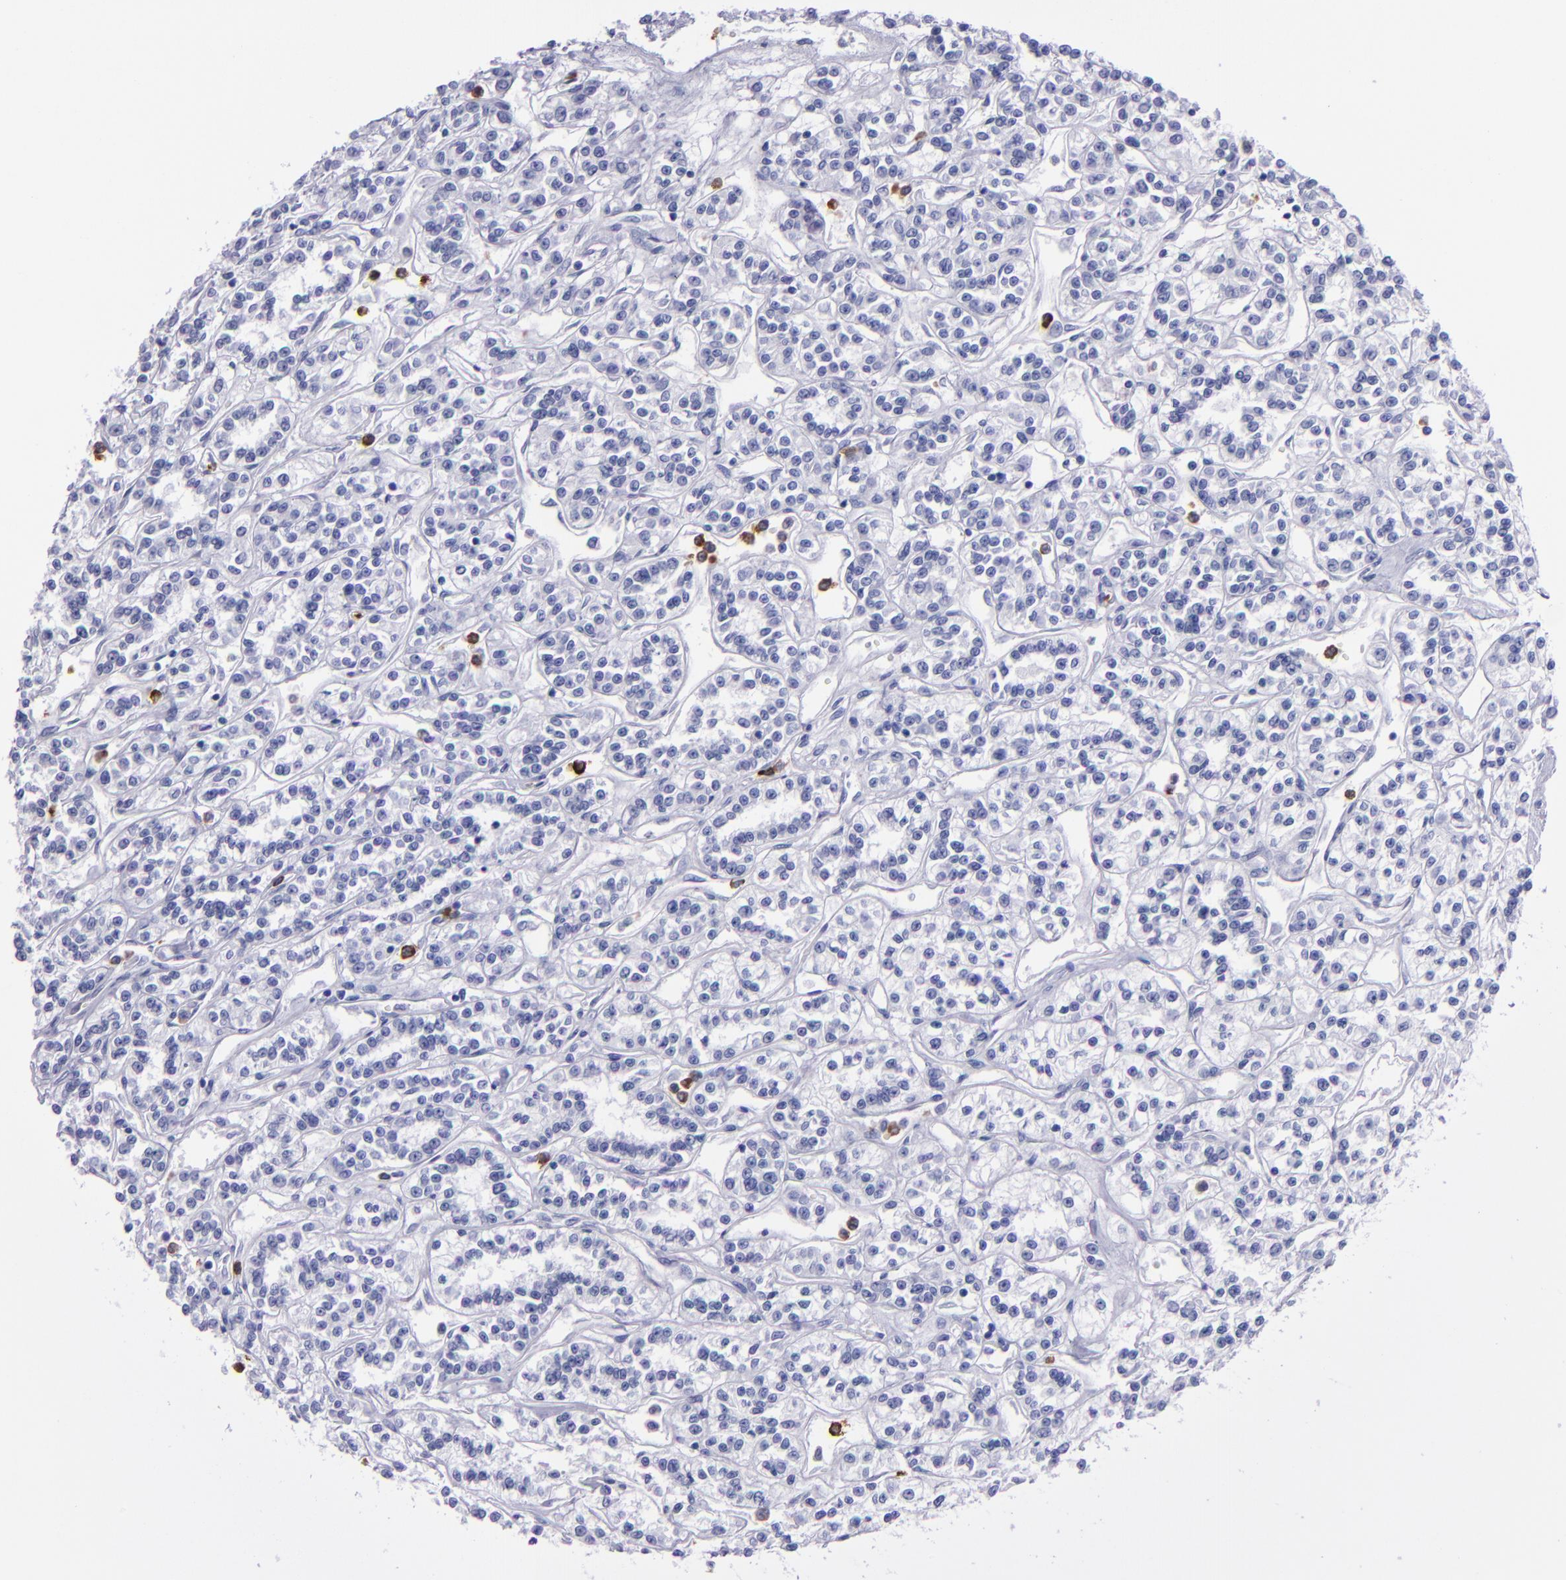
{"staining": {"intensity": "negative", "quantity": "none", "location": "none"}, "tissue": "renal cancer", "cell_type": "Tumor cells", "image_type": "cancer", "snomed": [{"axis": "morphology", "description": "Adenocarcinoma, NOS"}, {"axis": "topography", "description": "Kidney"}], "caption": "The IHC histopathology image has no significant staining in tumor cells of adenocarcinoma (renal) tissue.", "gene": "CR1", "patient": {"sex": "female", "age": 76}}